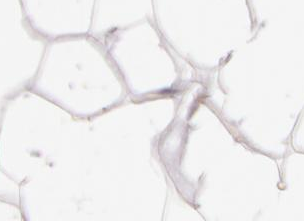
{"staining": {"intensity": "moderate", "quantity": "<25%", "location": "cytoplasmic/membranous"}, "tissue": "adipose tissue", "cell_type": "Adipocytes", "image_type": "normal", "snomed": [{"axis": "morphology", "description": "Normal tissue, NOS"}, {"axis": "morphology", "description": "Fibrosis, NOS"}, {"axis": "topography", "description": "Breast"}], "caption": "Adipocytes exhibit moderate cytoplasmic/membranous expression in about <25% of cells in unremarkable adipose tissue. (DAB (3,3'-diaminobenzidine) IHC with brightfield microscopy, high magnification).", "gene": "PPP1R3F", "patient": {"sex": "female", "age": 24}}